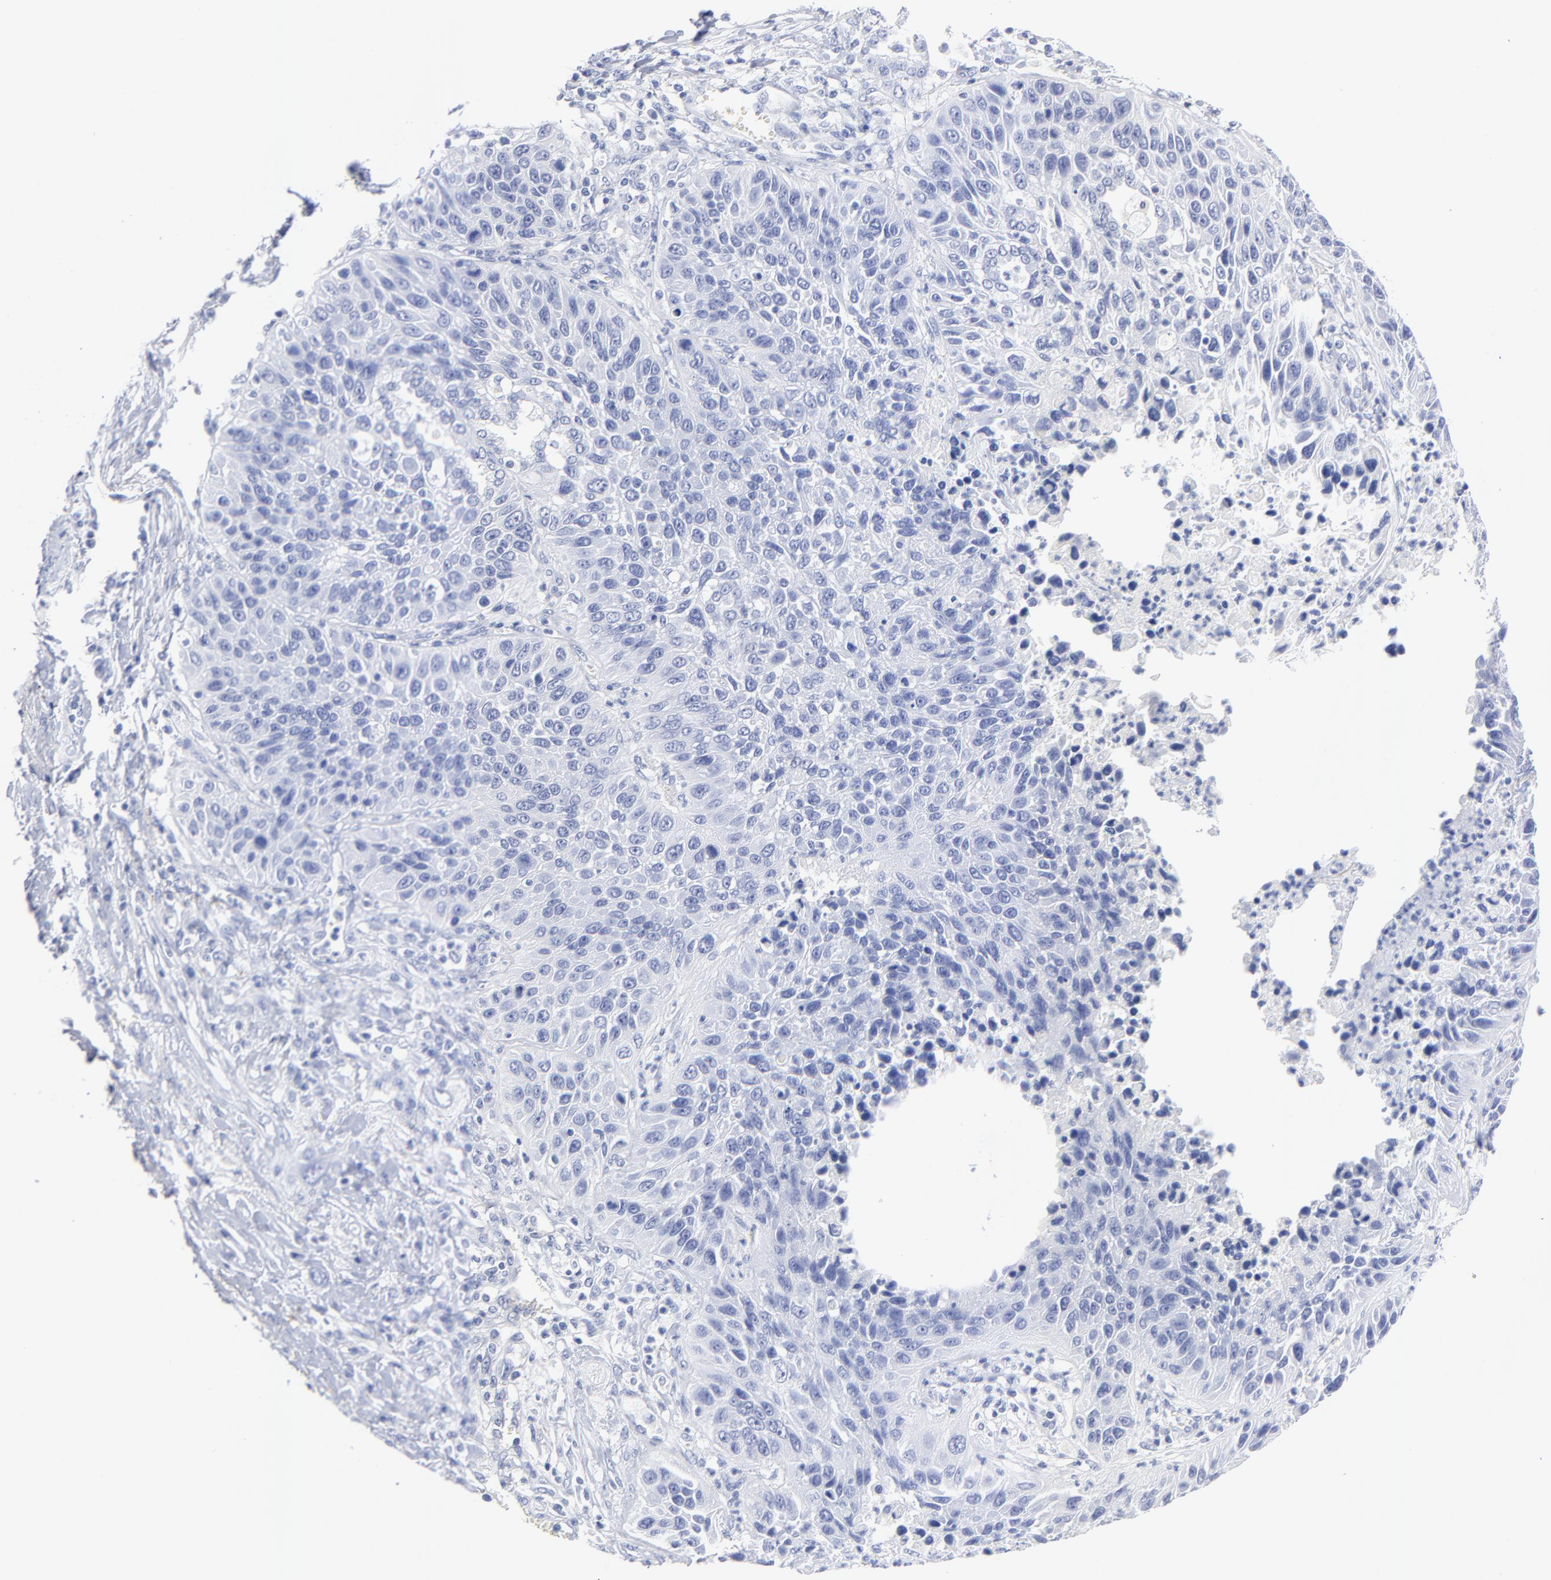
{"staining": {"intensity": "negative", "quantity": "none", "location": "none"}, "tissue": "lung cancer", "cell_type": "Tumor cells", "image_type": "cancer", "snomed": [{"axis": "morphology", "description": "Squamous cell carcinoma, NOS"}, {"axis": "topography", "description": "Lung"}], "caption": "Tumor cells are negative for protein expression in human squamous cell carcinoma (lung).", "gene": "ACY1", "patient": {"sex": "female", "age": 76}}